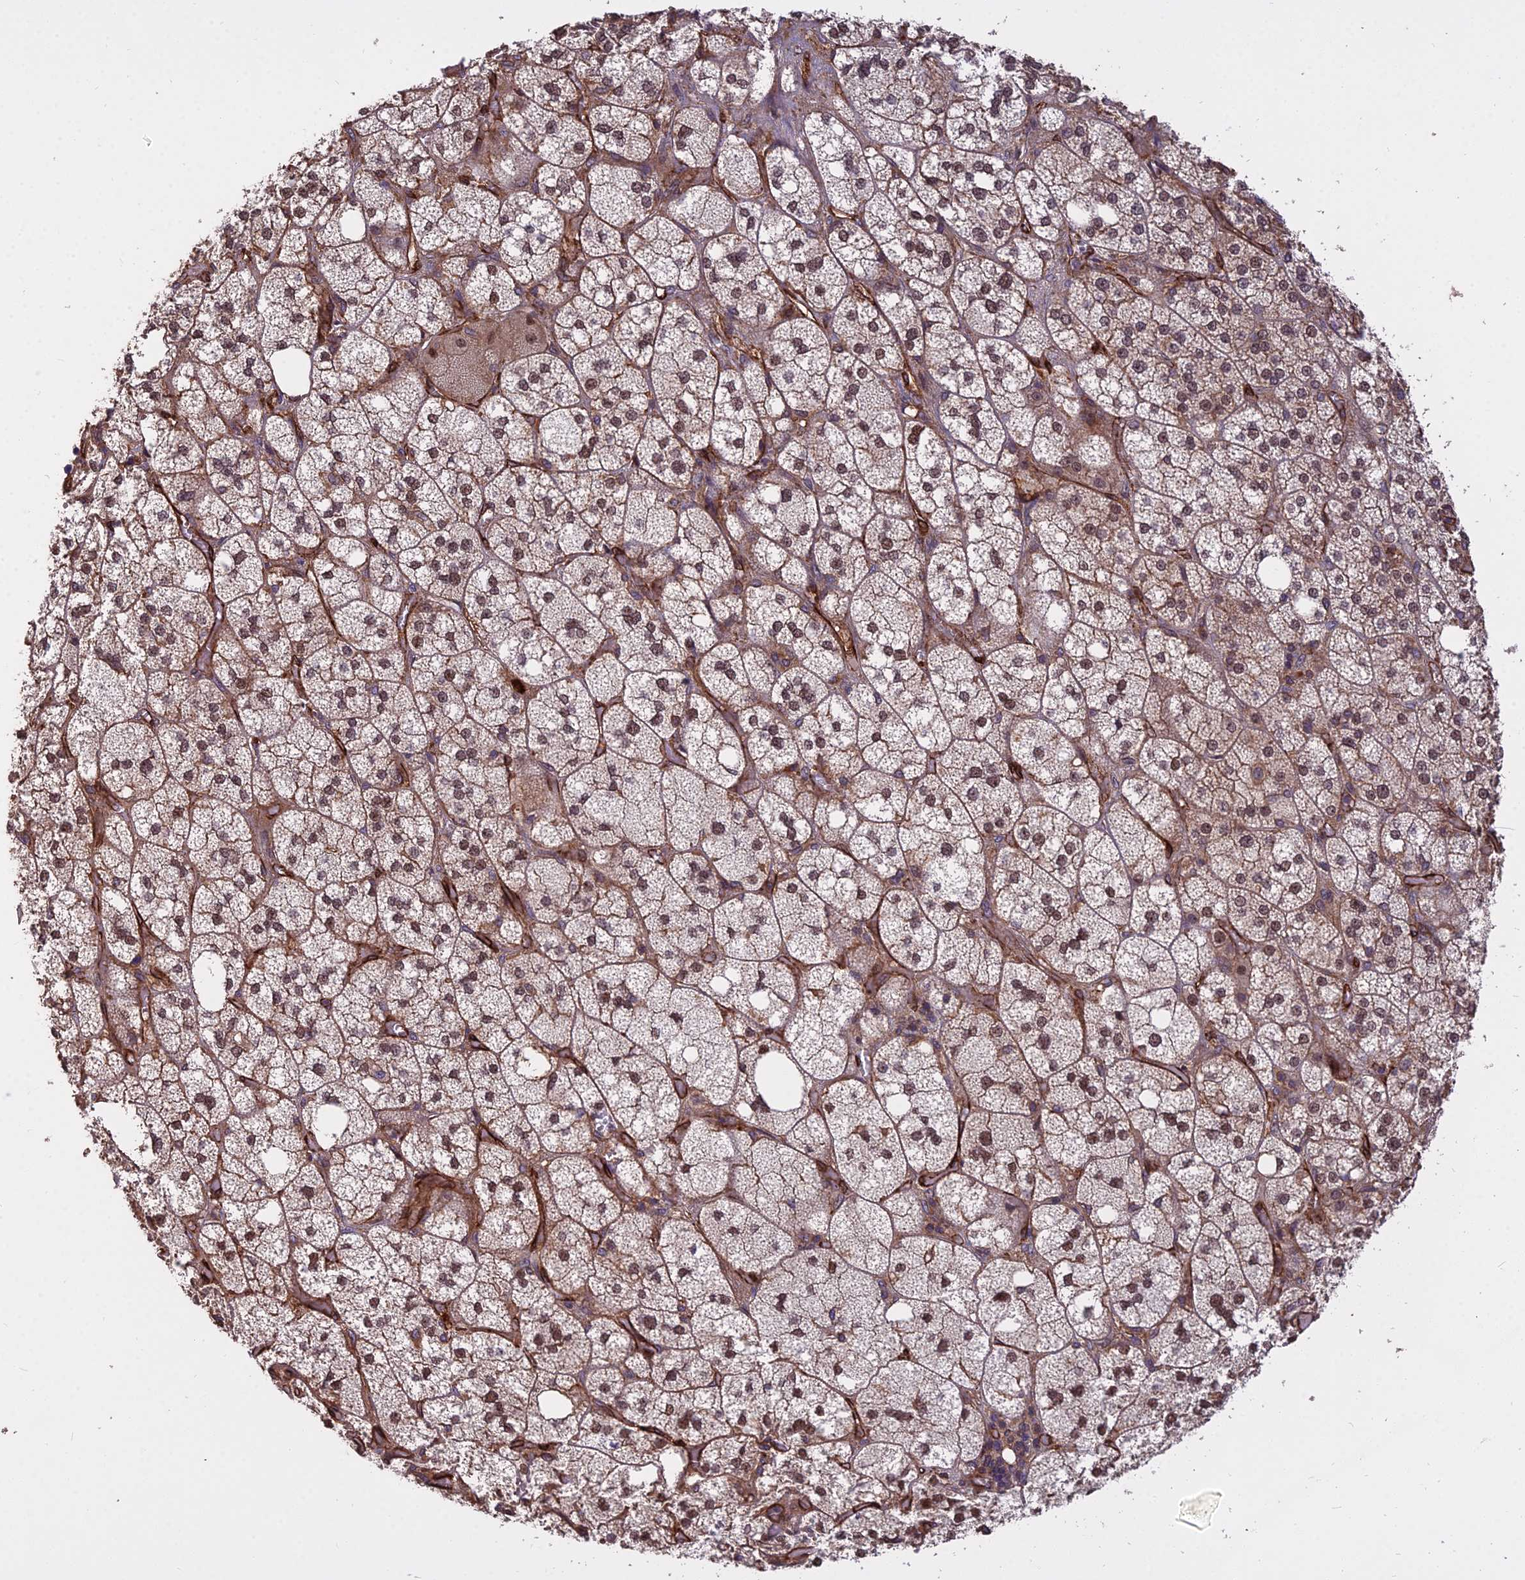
{"staining": {"intensity": "moderate", "quantity": ">75%", "location": "cytoplasmic/membranous,nuclear"}, "tissue": "adrenal gland", "cell_type": "Glandular cells", "image_type": "normal", "snomed": [{"axis": "morphology", "description": "Normal tissue, NOS"}, {"axis": "topography", "description": "Adrenal gland"}], "caption": "Immunohistochemistry (IHC) (DAB) staining of normal human adrenal gland demonstrates moderate cytoplasmic/membranous,nuclear protein staining in approximately >75% of glandular cells. Nuclei are stained in blue.", "gene": "TCEA3", "patient": {"sex": "male", "age": 61}}